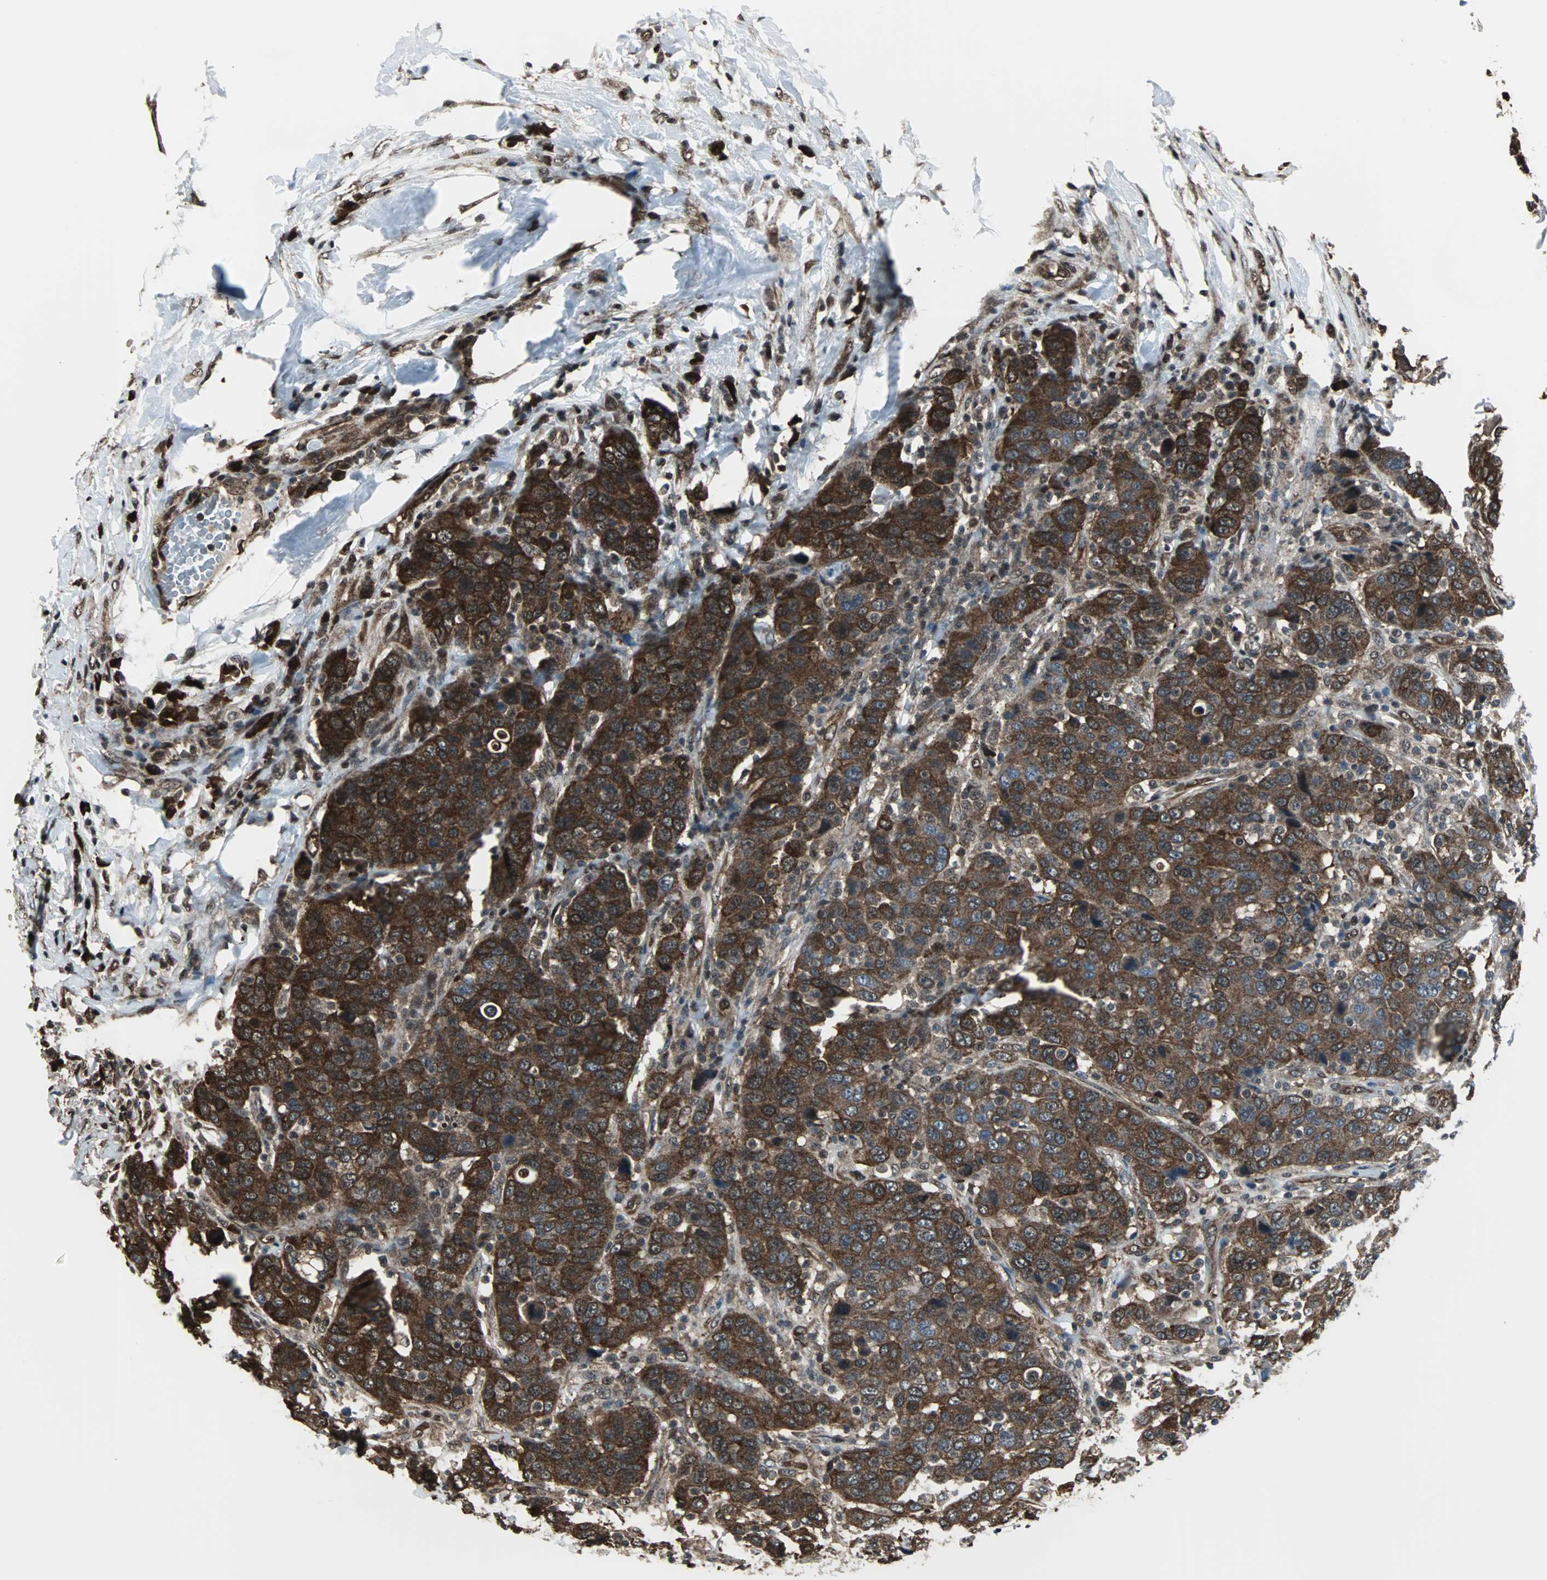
{"staining": {"intensity": "strong", "quantity": ">75%", "location": "cytoplasmic/membranous,nuclear"}, "tissue": "breast cancer", "cell_type": "Tumor cells", "image_type": "cancer", "snomed": [{"axis": "morphology", "description": "Duct carcinoma"}, {"axis": "topography", "description": "Breast"}], "caption": "Immunohistochemical staining of human breast cancer exhibits strong cytoplasmic/membranous and nuclear protein staining in approximately >75% of tumor cells. Nuclei are stained in blue.", "gene": "VCP", "patient": {"sex": "female", "age": 37}}